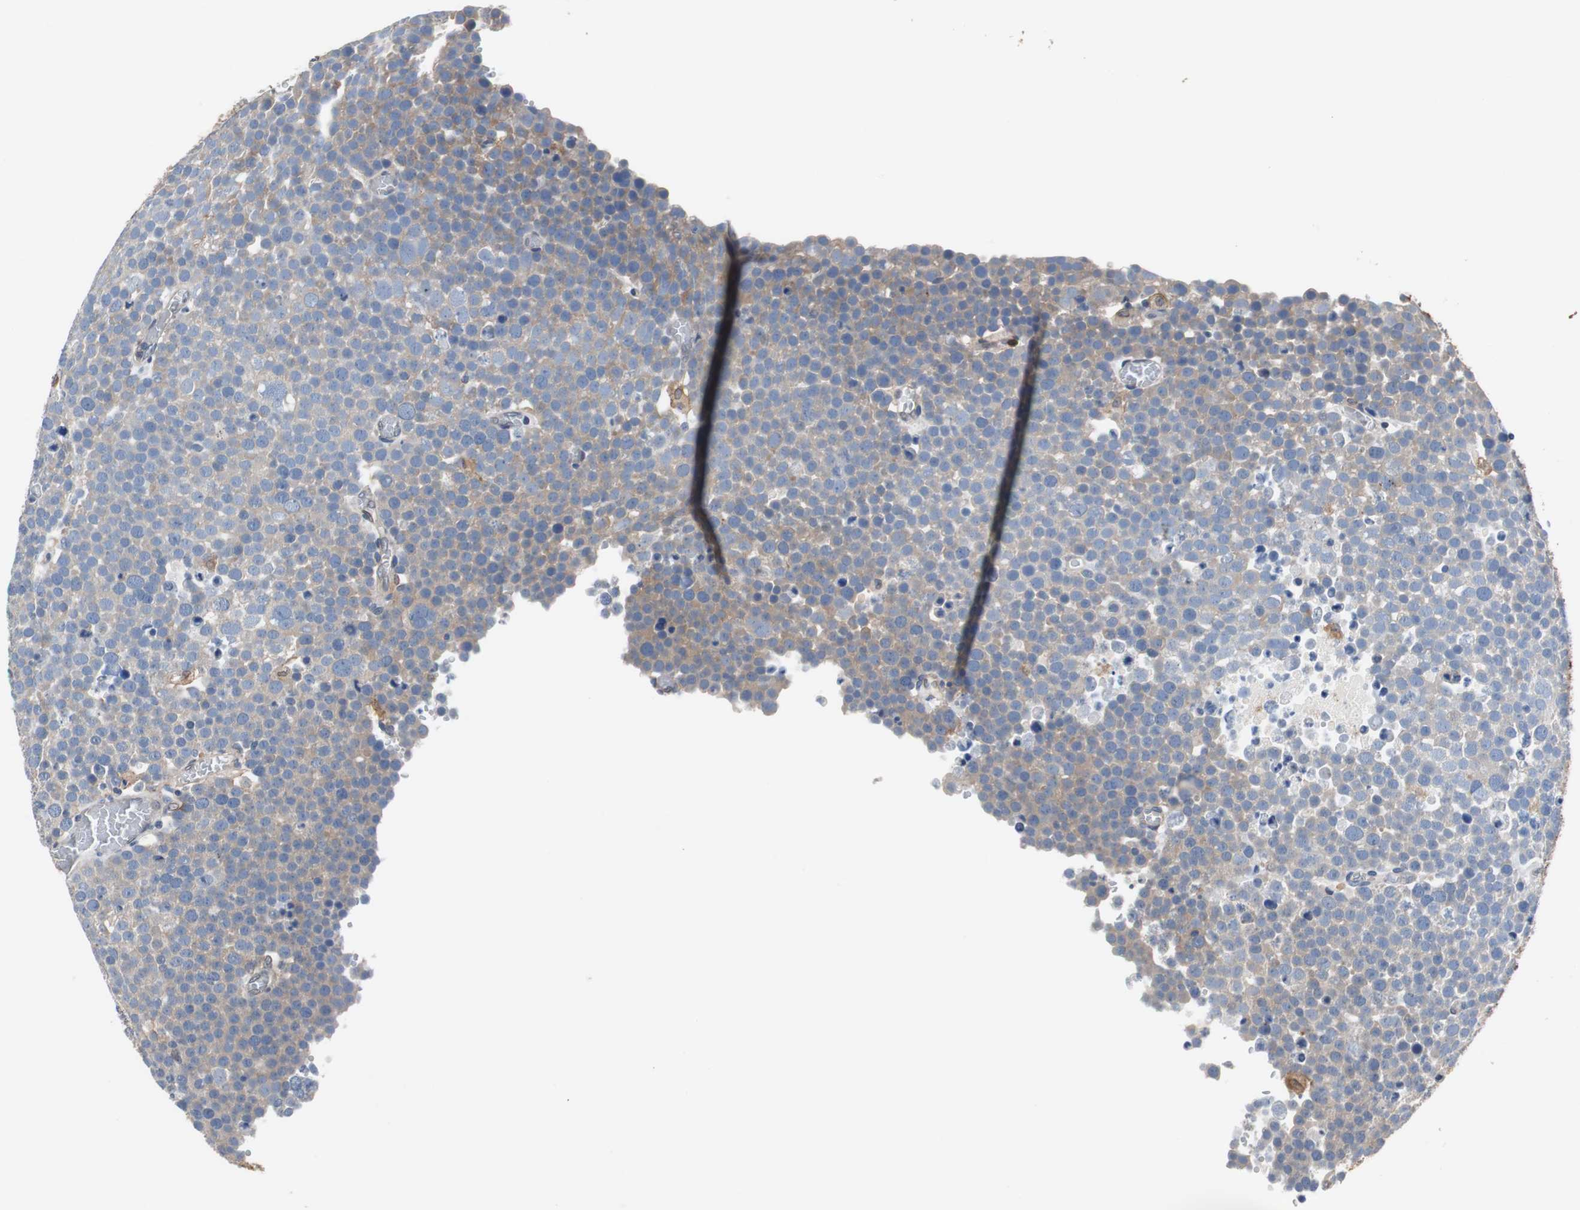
{"staining": {"intensity": "weak", "quantity": "<25%", "location": "cytoplasmic/membranous"}, "tissue": "testis cancer", "cell_type": "Tumor cells", "image_type": "cancer", "snomed": [{"axis": "morphology", "description": "Seminoma, NOS"}, {"axis": "topography", "description": "Testis"}], "caption": "The micrograph exhibits no significant positivity in tumor cells of testis cancer. Brightfield microscopy of immunohistochemistry stained with DAB (3,3'-diaminobenzidine) (brown) and hematoxylin (blue), captured at high magnification.", "gene": "ANXA4", "patient": {"sex": "male", "age": 71}}